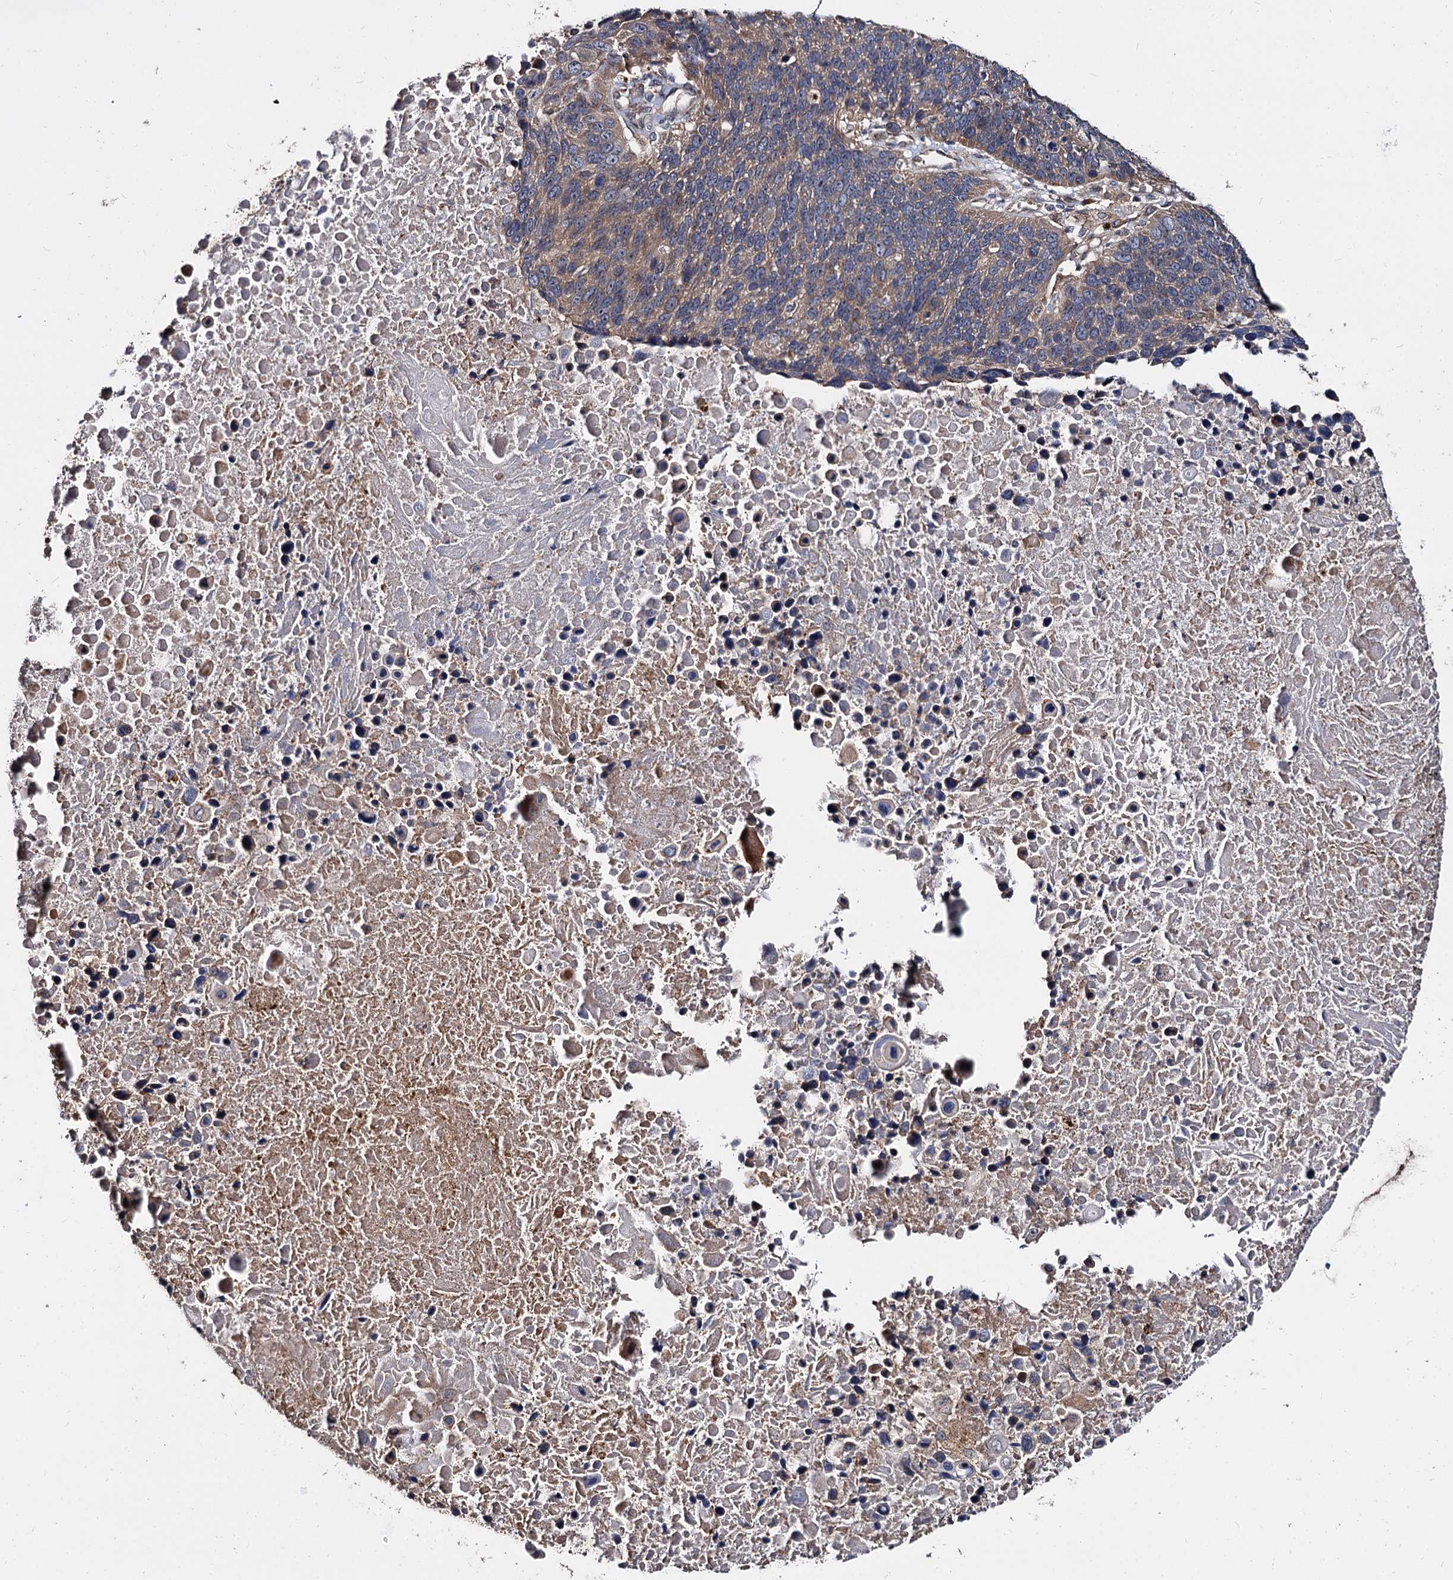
{"staining": {"intensity": "moderate", "quantity": "25%-75%", "location": "cytoplasmic/membranous"}, "tissue": "lung cancer", "cell_type": "Tumor cells", "image_type": "cancer", "snomed": [{"axis": "morphology", "description": "Normal tissue, NOS"}, {"axis": "morphology", "description": "Squamous cell carcinoma, NOS"}, {"axis": "topography", "description": "Lymph node"}, {"axis": "topography", "description": "Lung"}], "caption": "Immunohistochemistry (IHC) staining of squamous cell carcinoma (lung), which reveals medium levels of moderate cytoplasmic/membranous positivity in about 25%-75% of tumor cells indicating moderate cytoplasmic/membranous protein expression. The staining was performed using DAB (brown) for protein detection and nuclei were counterstained in hematoxylin (blue).", "gene": "WWC3", "patient": {"sex": "male", "age": 66}}